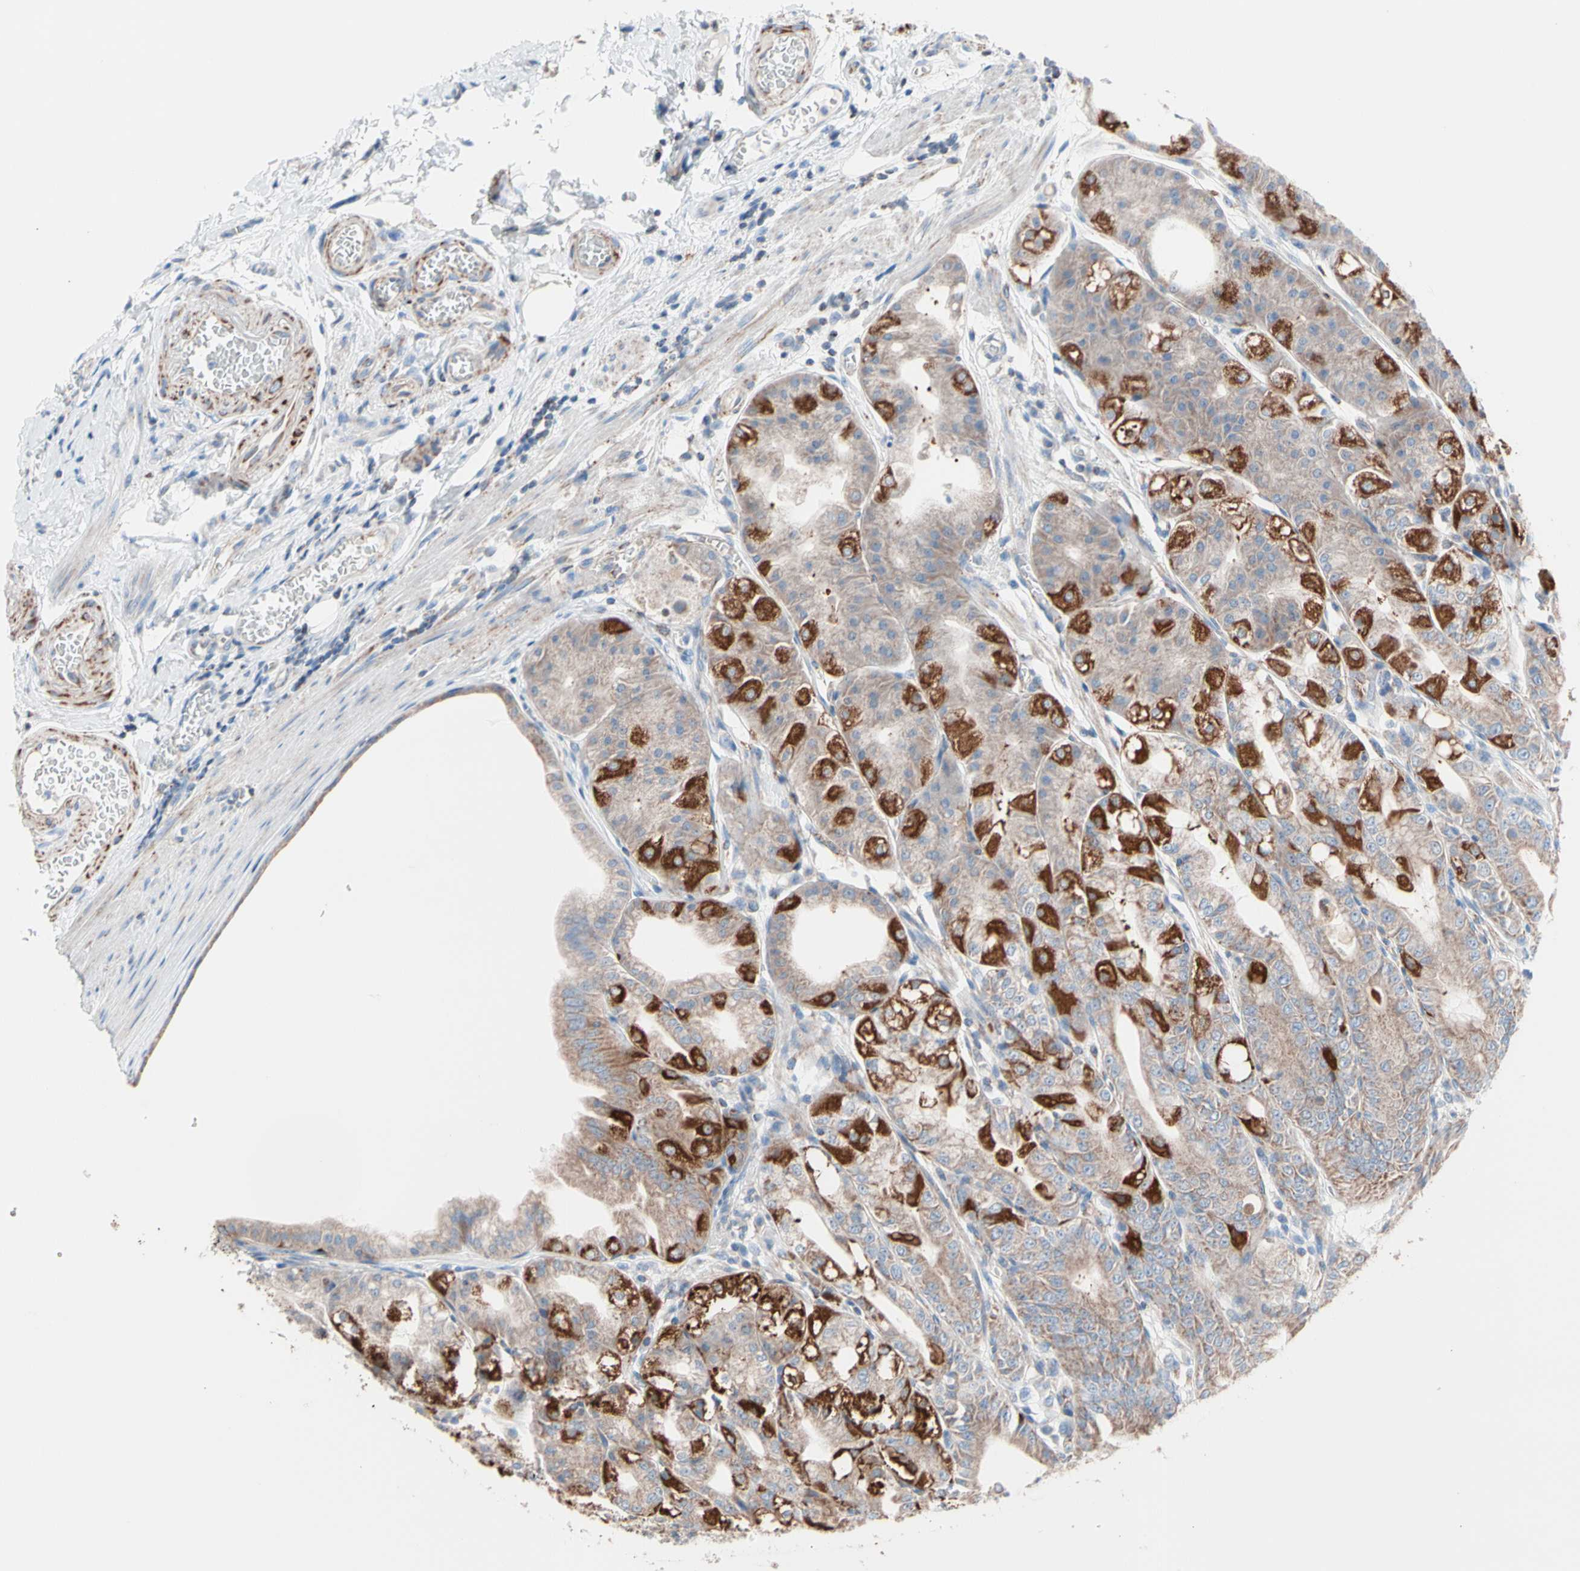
{"staining": {"intensity": "strong", "quantity": "<25%", "location": "cytoplasmic/membranous"}, "tissue": "stomach", "cell_type": "Glandular cells", "image_type": "normal", "snomed": [{"axis": "morphology", "description": "Normal tissue, NOS"}, {"axis": "topography", "description": "Stomach, lower"}], "caption": "The histopathology image demonstrates a brown stain indicating the presence of a protein in the cytoplasmic/membranous of glandular cells in stomach.", "gene": "HK1", "patient": {"sex": "male", "age": 71}}